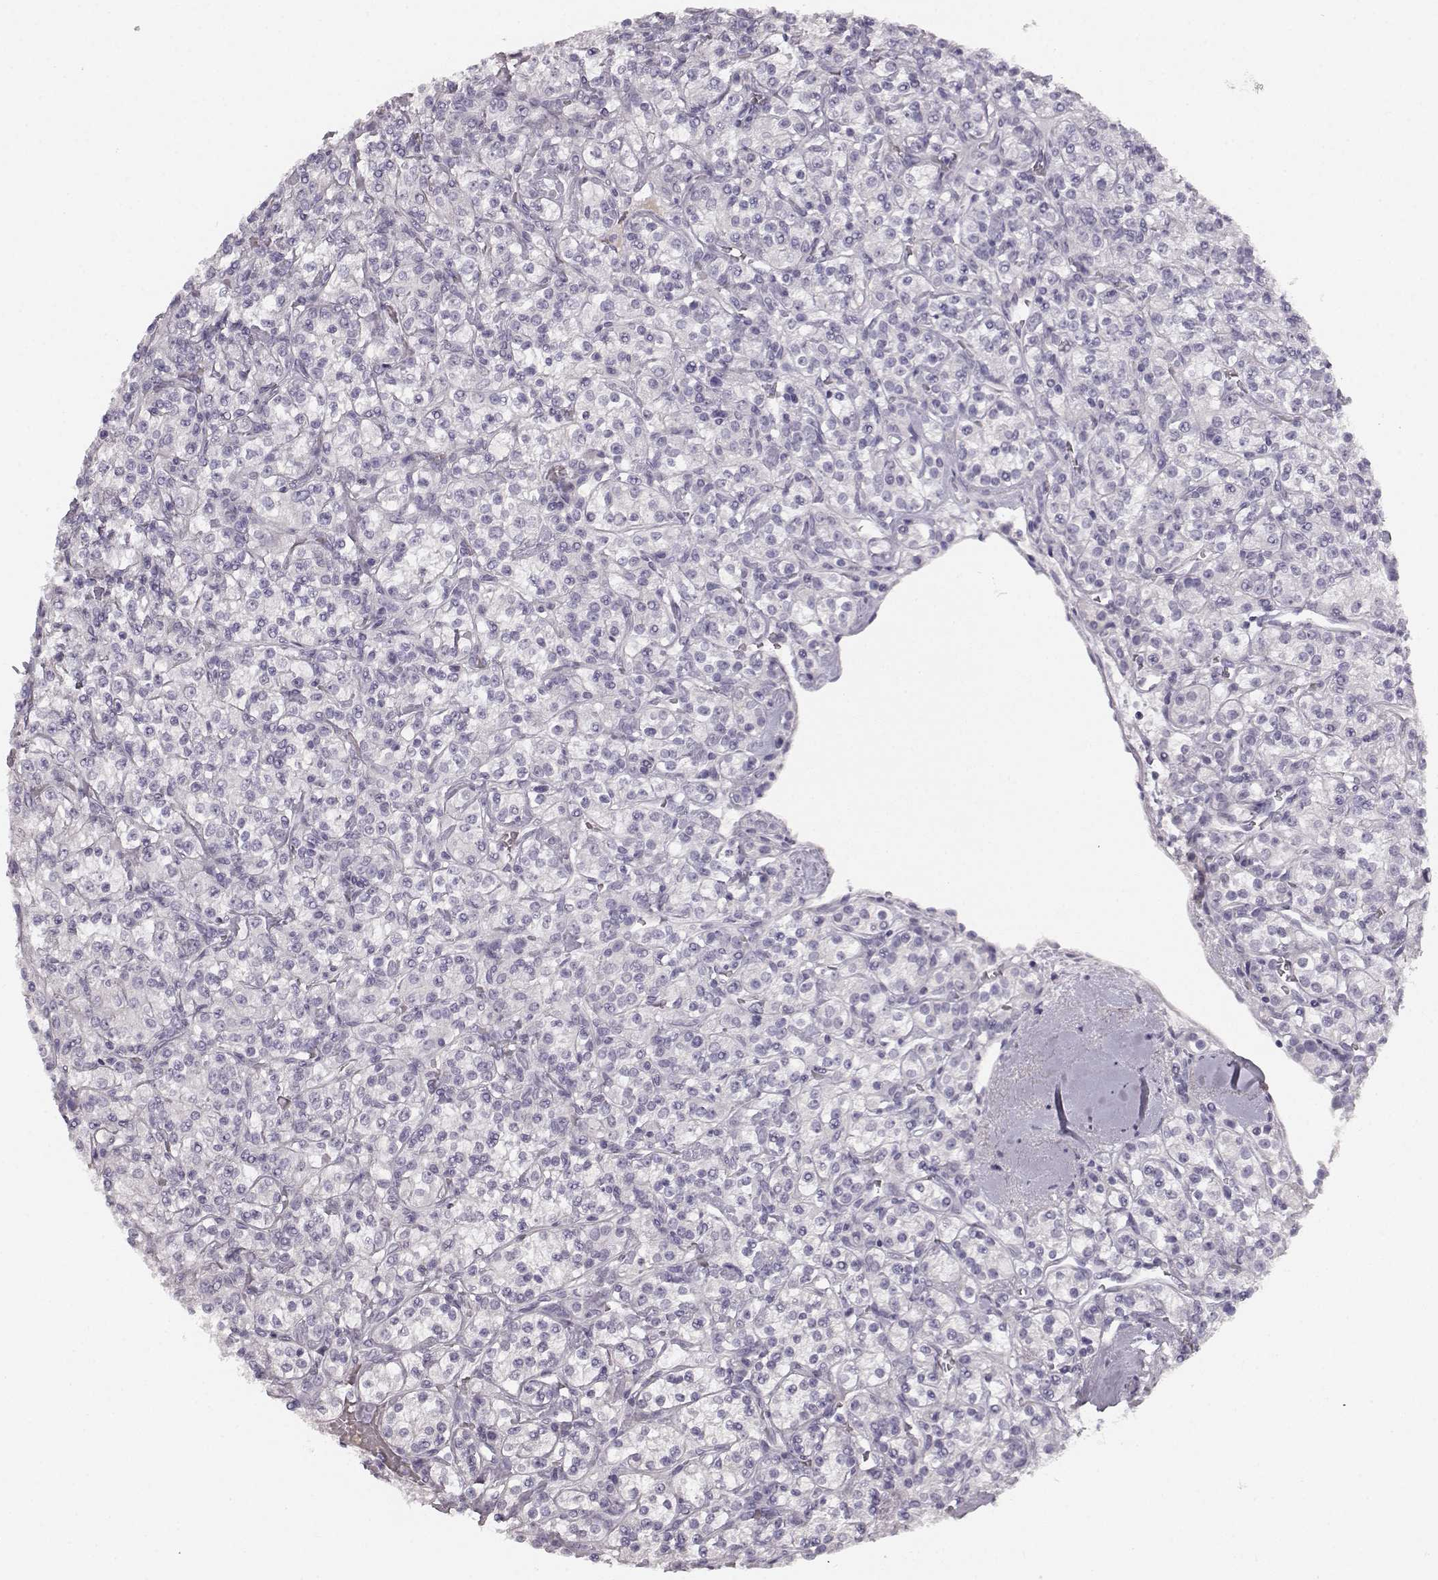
{"staining": {"intensity": "negative", "quantity": "none", "location": "none"}, "tissue": "renal cancer", "cell_type": "Tumor cells", "image_type": "cancer", "snomed": [{"axis": "morphology", "description": "Adenocarcinoma, NOS"}, {"axis": "topography", "description": "Kidney"}], "caption": "This is a photomicrograph of IHC staining of renal cancer, which shows no positivity in tumor cells.", "gene": "KIAA0319", "patient": {"sex": "male", "age": 77}}